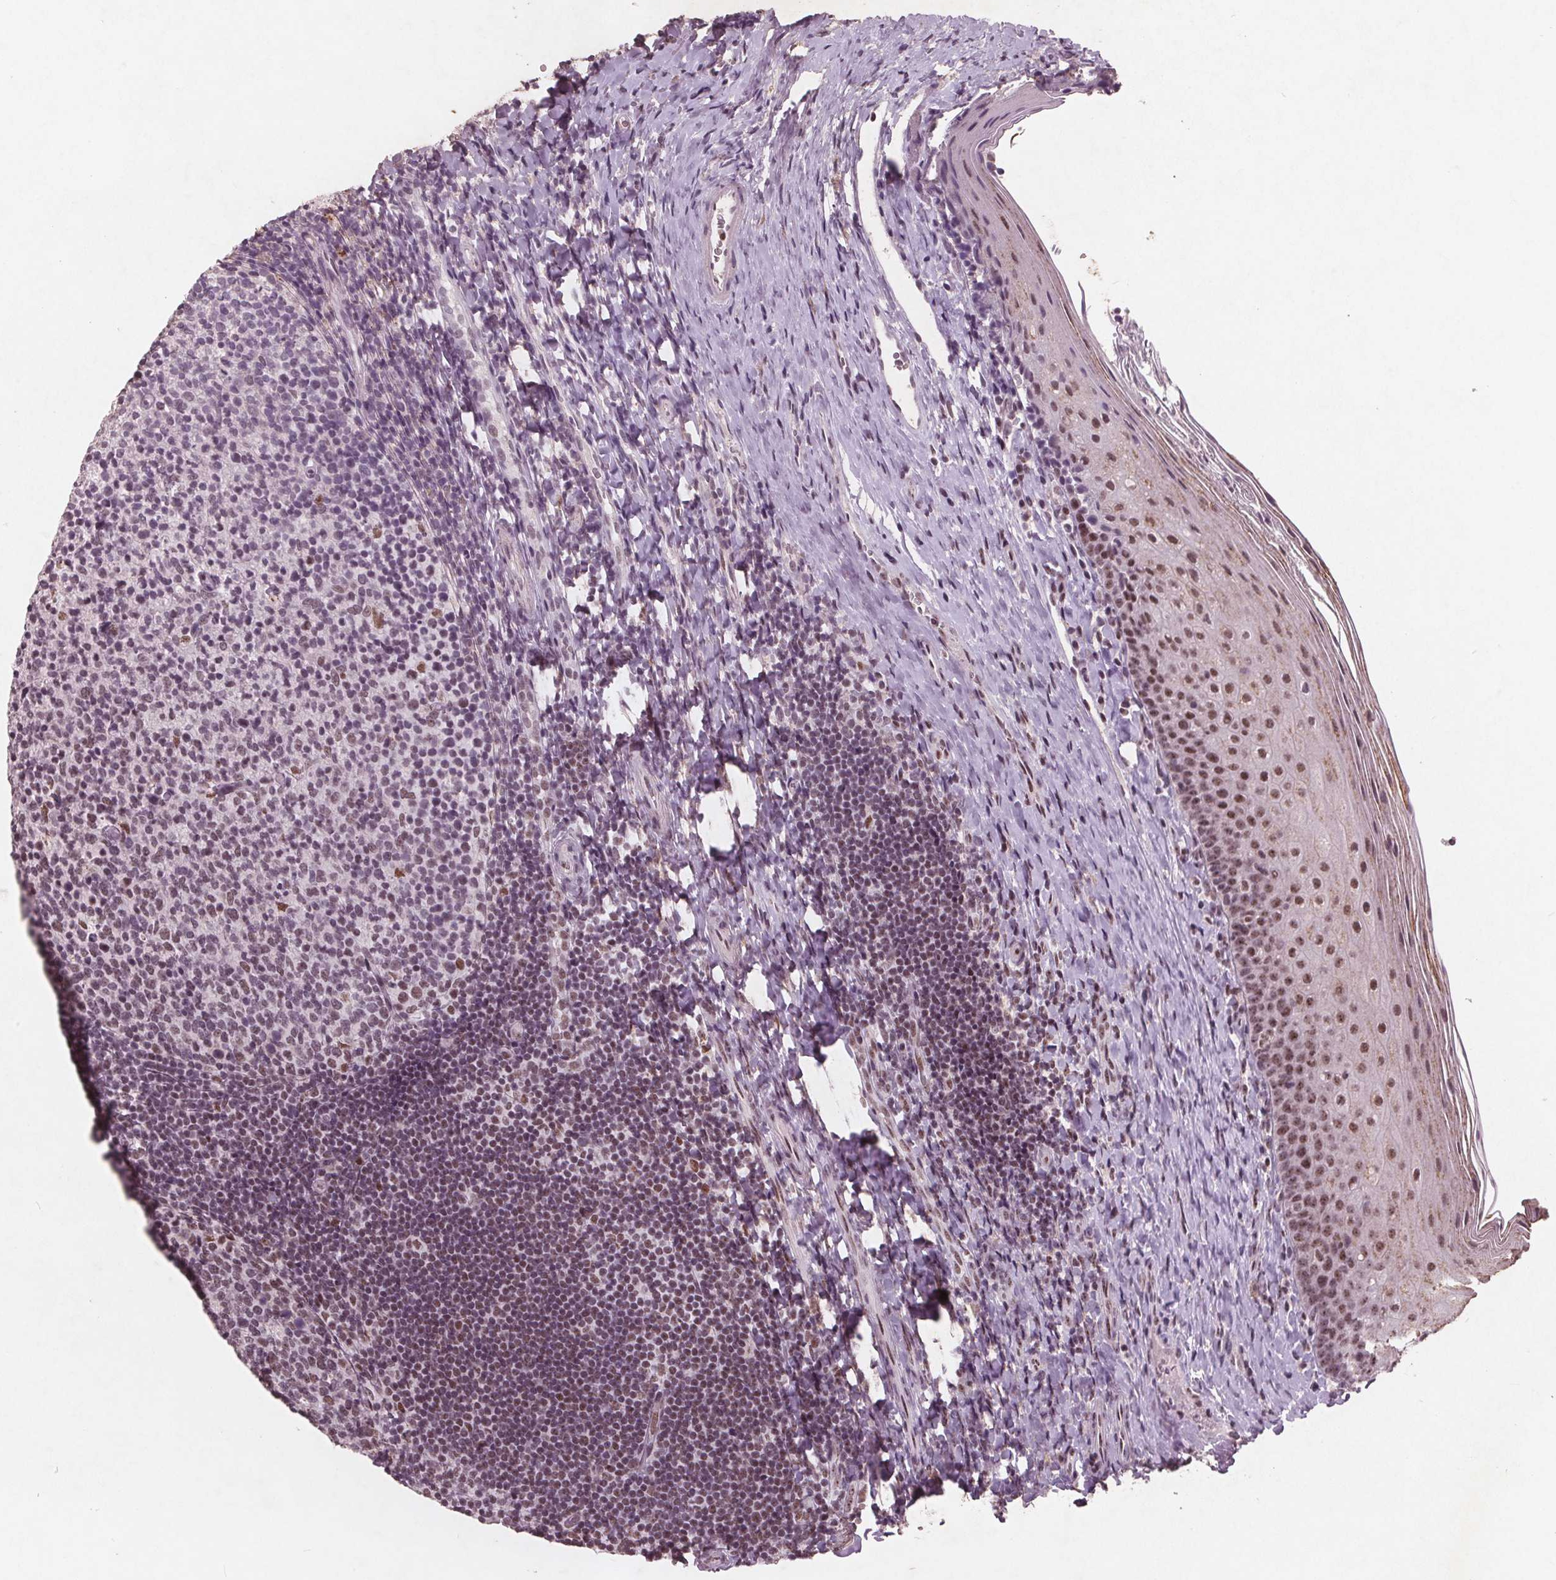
{"staining": {"intensity": "moderate", "quantity": "25%-75%", "location": "nuclear"}, "tissue": "tonsil", "cell_type": "Germinal center cells", "image_type": "normal", "snomed": [{"axis": "morphology", "description": "Normal tissue, NOS"}, {"axis": "topography", "description": "Tonsil"}], "caption": "About 25%-75% of germinal center cells in benign tonsil display moderate nuclear protein staining as visualized by brown immunohistochemical staining.", "gene": "RPS6KA2", "patient": {"sex": "female", "age": 10}}